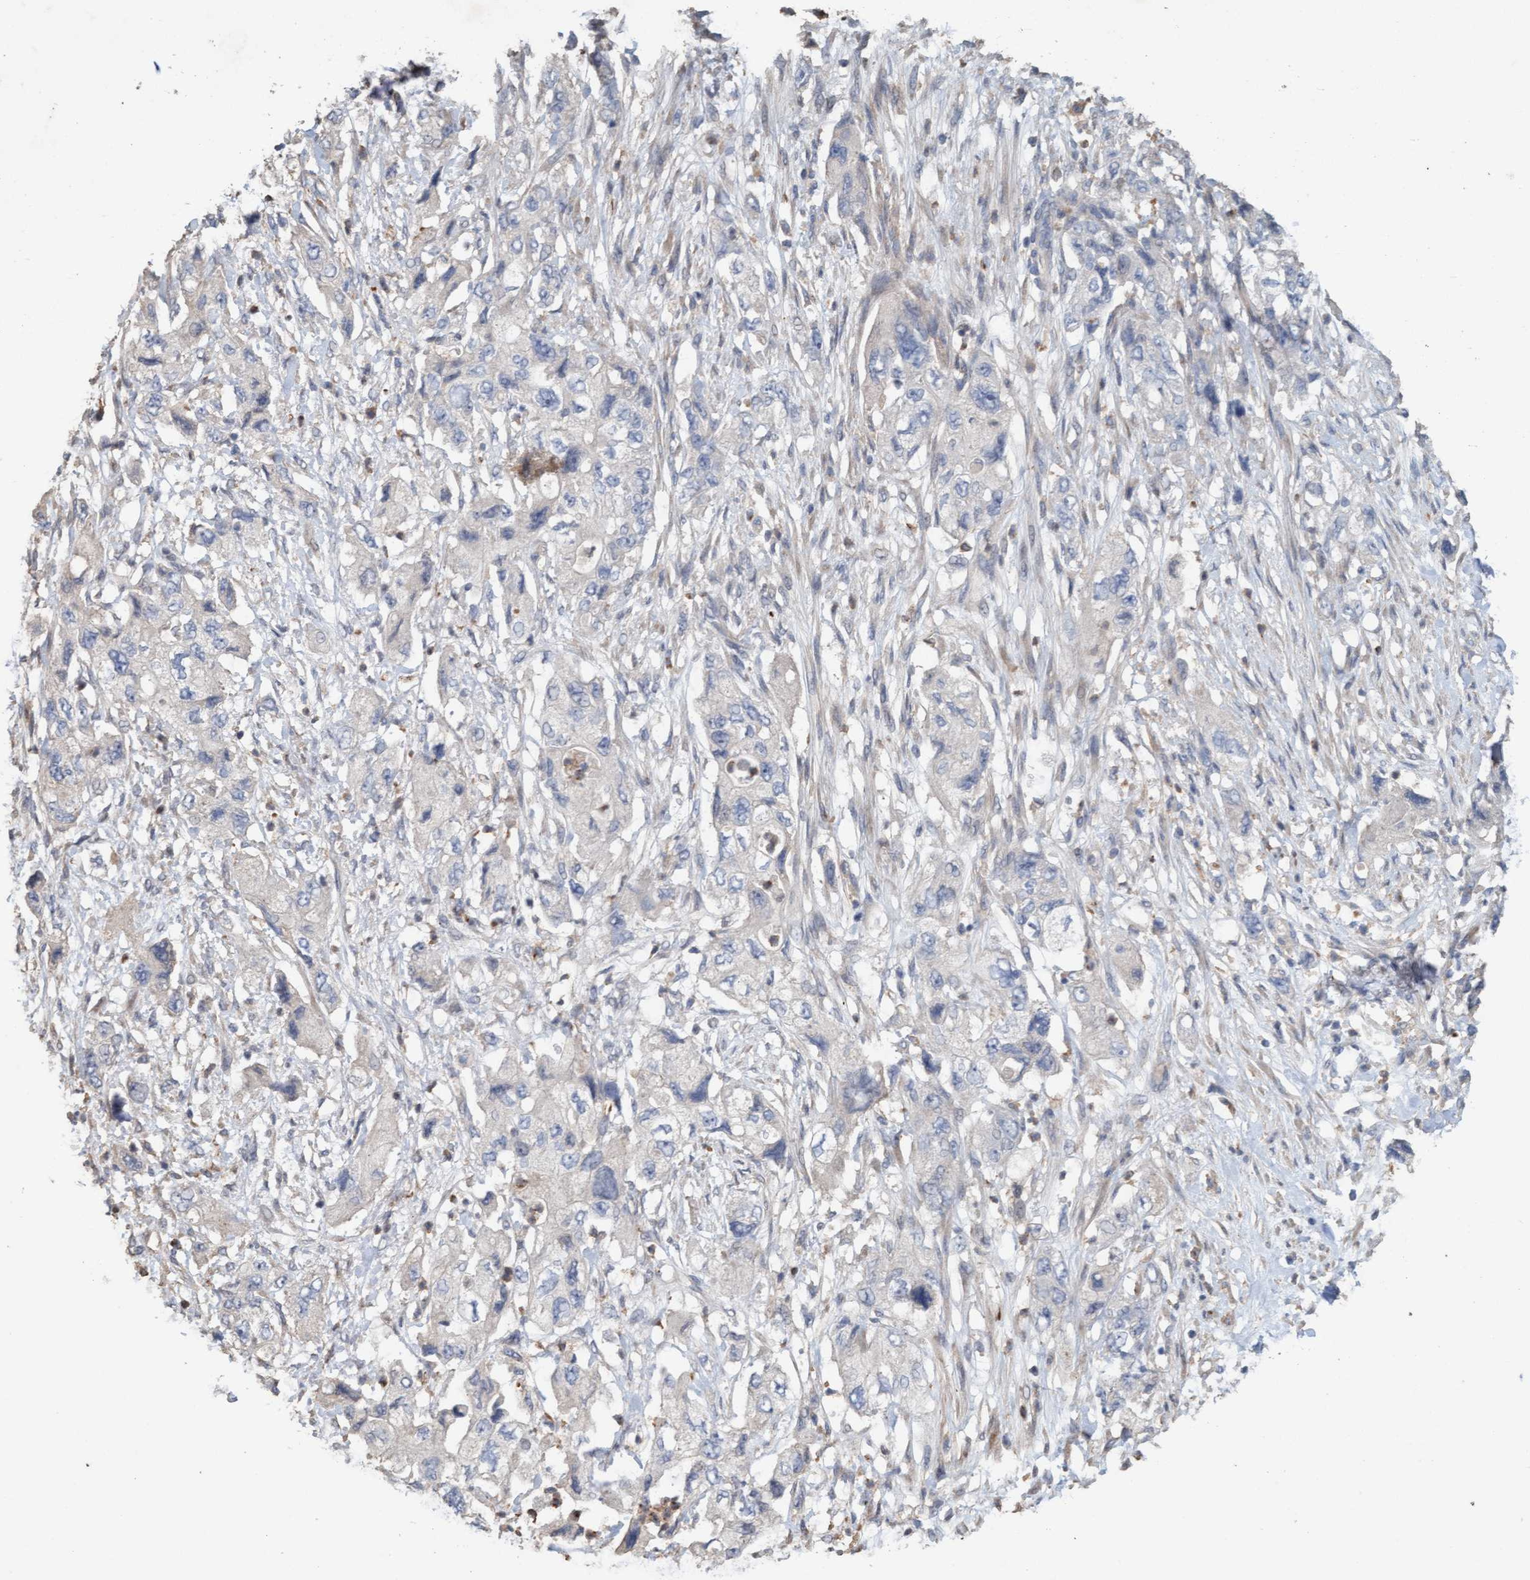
{"staining": {"intensity": "negative", "quantity": "none", "location": "none"}, "tissue": "pancreatic cancer", "cell_type": "Tumor cells", "image_type": "cancer", "snomed": [{"axis": "morphology", "description": "Adenocarcinoma, NOS"}, {"axis": "topography", "description": "Pancreas"}], "caption": "Immunohistochemistry image of pancreatic adenocarcinoma stained for a protein (brown), which reveals no expression in tumor cells.", "gene": "LONRF1", "patient": {"sex": "female", "age": 73}}